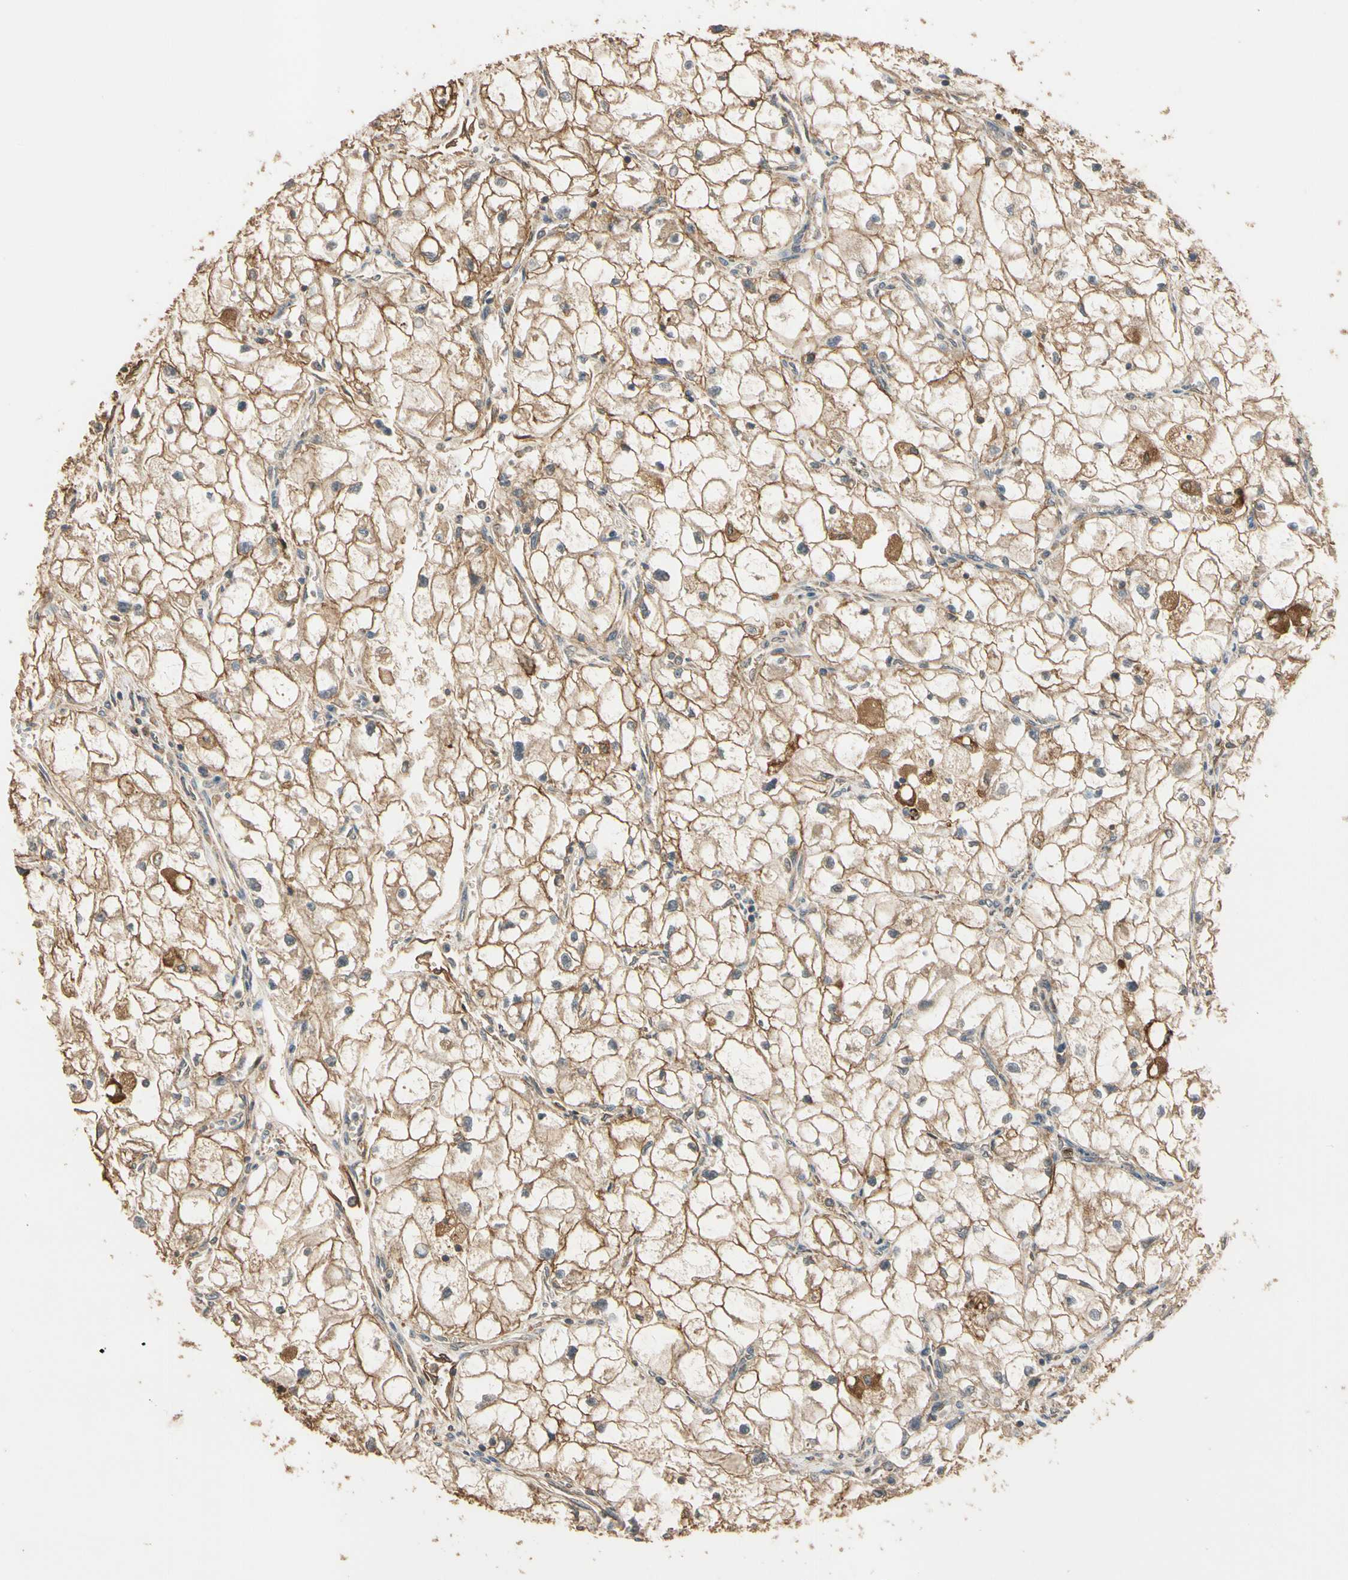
{"staining": {"intensity": "moderate", "quantity": ">75%", "location": "cytoplasmic/membranous"}, "tissue": "renal cancer", "cell_type": "Tumor cells", "image_type": "cancer", "snomed": [{"axis": "morphology", "description": "Adenocarcinoma, NOS"}, {"axis": "topography", "description": "Kidney"}], "caption": "A micrograph of renal adenocarcinoma stained for a protein shows moderate cytoplasmic/membranous brown staining in tumor cells.", "gene": "MGRN1", "patient": {"sex": "female", "age": 70}}